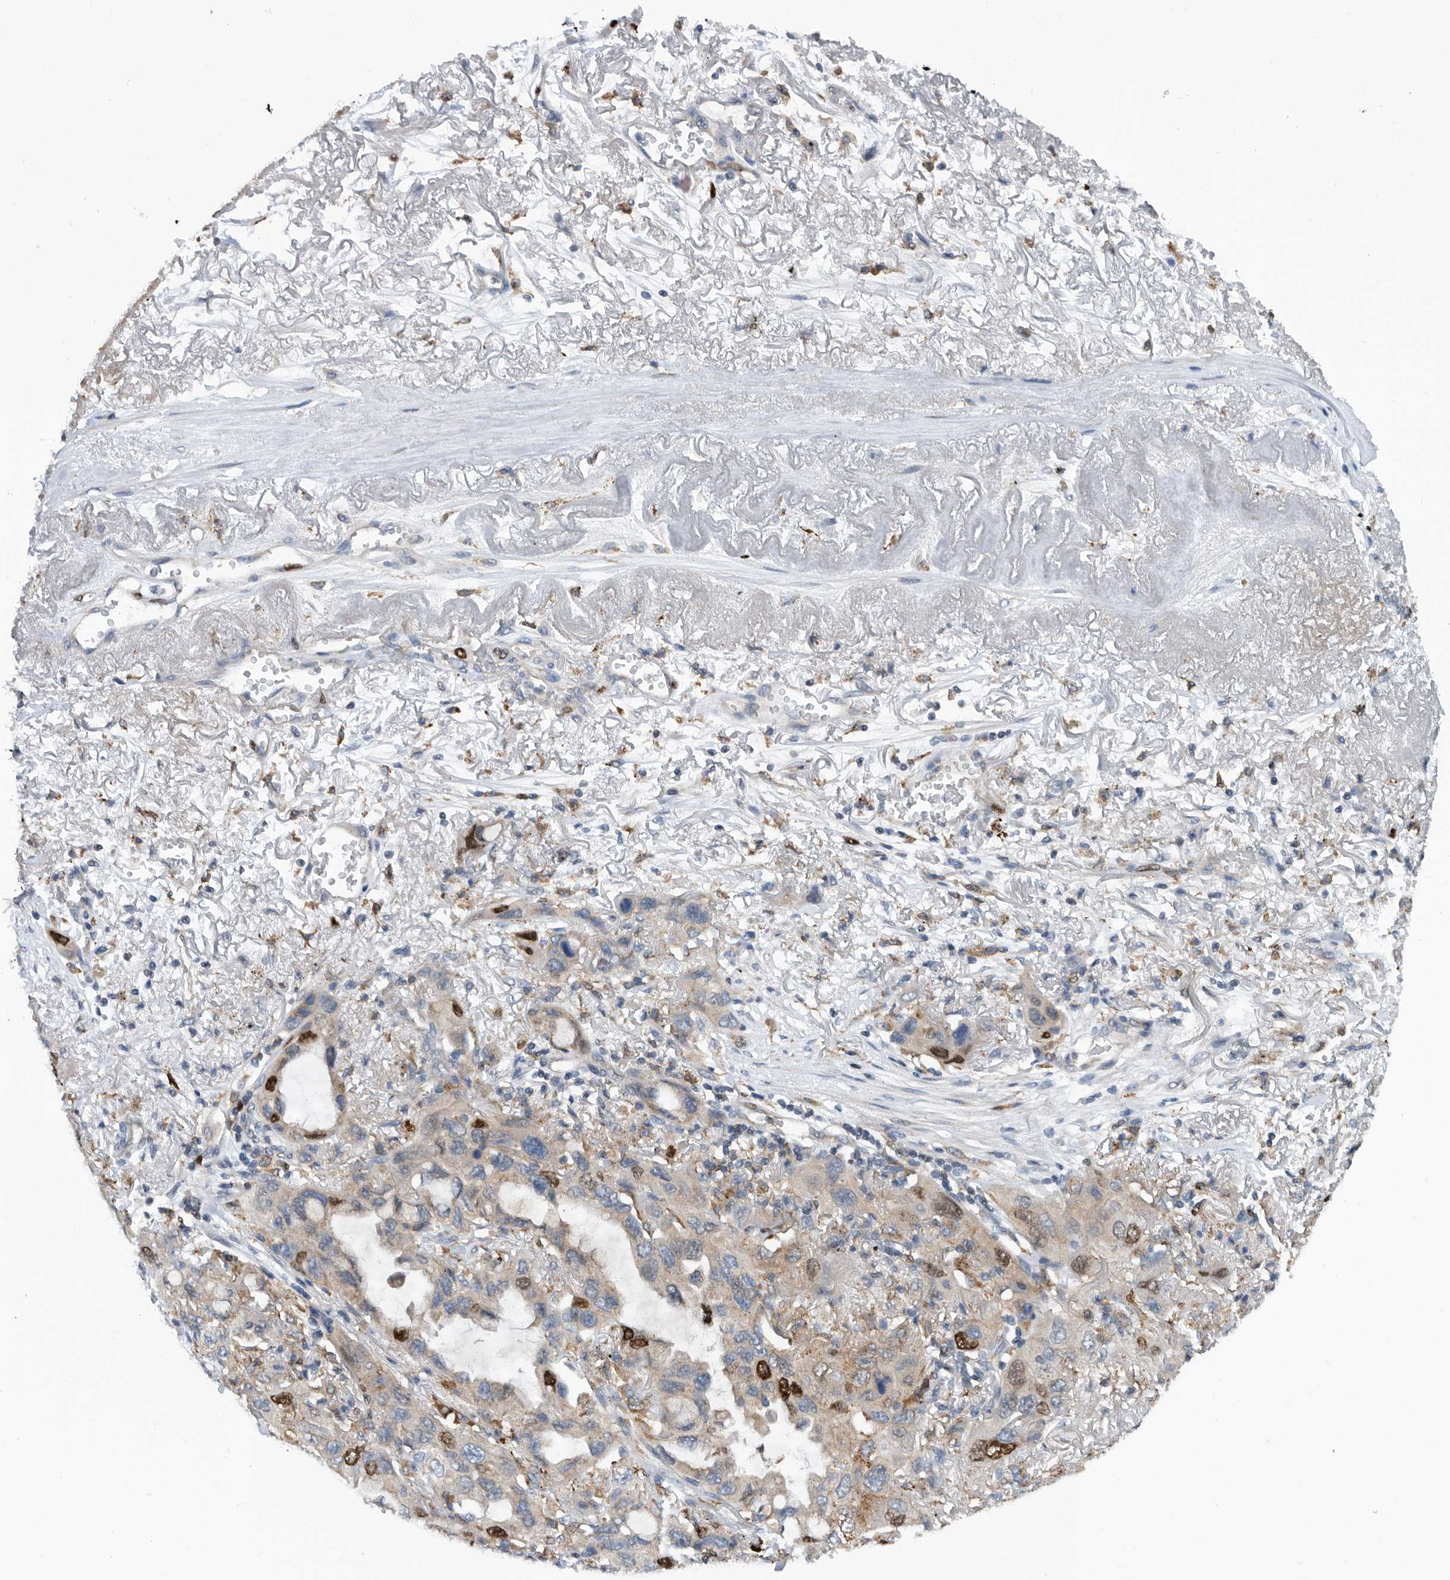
{"staining": {"intensity": "strong", "quantity": "<25%", "location": "nuclear"}, "tissue": "lung cancer", "cell_type": "Tumor cells", "image_type": "cancer", "snomed": [{"axis": "morphology", "description": "Squamous cell carcinoma, NOS"}, {"axis": "topography", "description": "Lung"}], "caption": "Tumor cells display medium levels of strong nuclear expression in about <25% of cells in human lung squamous cell carcinoma. The protein of interest is shown in brown color, while the nuclei are stained blue.", "gene": "ATAD2", "patient": {"sex": "female", "age": 73}}